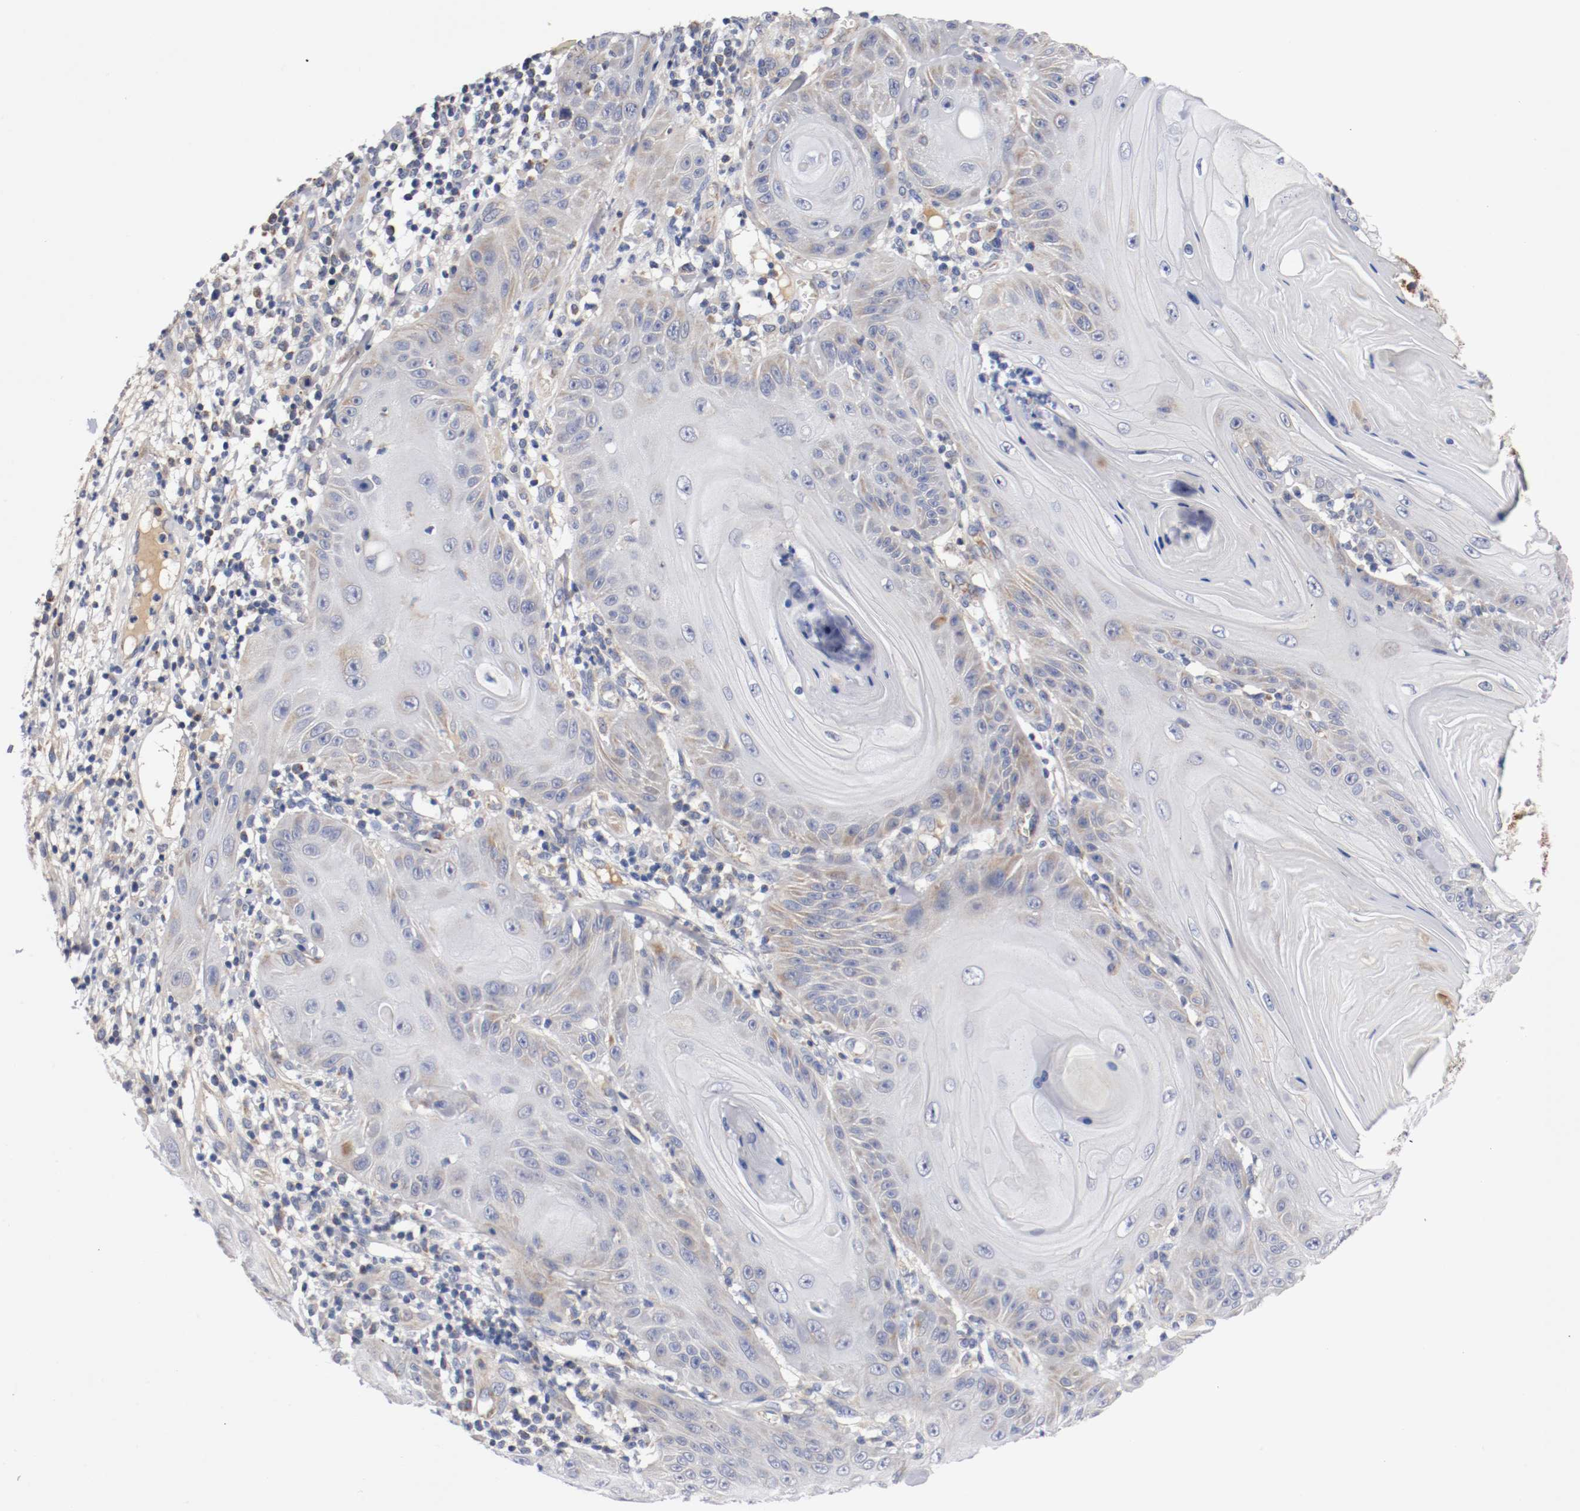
{"staining": {"intensity": "negative", "quantity": "none", "location": "none"}, "tissue": "skin cancer", "cell_type": "Tumor cells", "image_type": "cancer", "snomed": [{"axis": "morphology", "description": "Squamous cell carcinoma, NOS"}, {"axis": "topography", "description": "Skin"}], "caption": "Immunohistochemistry (IHC) histopathology image of neoplastic tissue: skin squamous cell carcinoma stained with DAB shows no significant protein expression in tumor cells. The staining is performed using DAB (3,3'-diaminobenzidine) brown chromogen with nuclei counter-stained in using hematoxylin.", "gene": "PCSK6", "patient": {"sex": "female", "age": 78}}